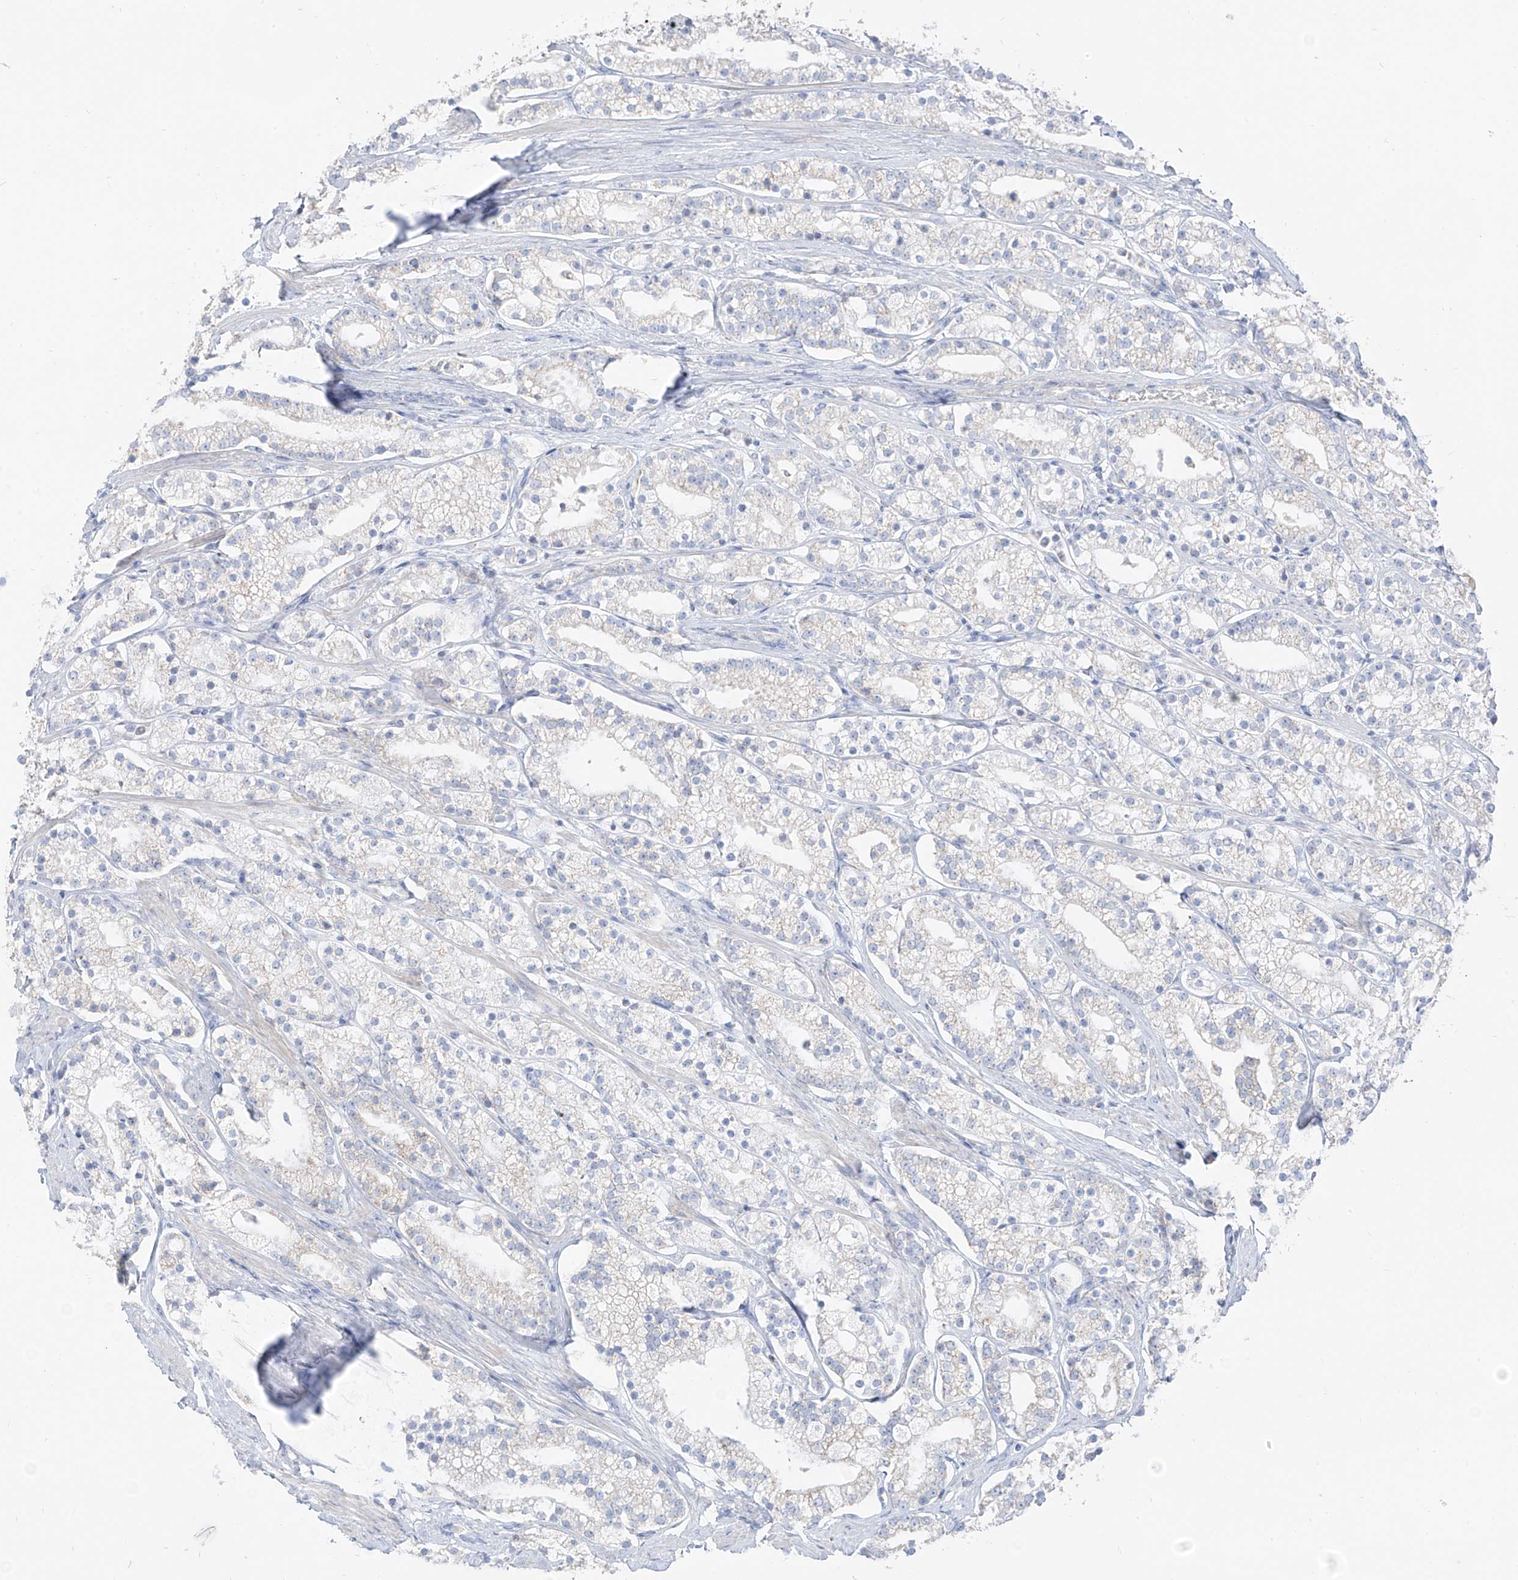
{"staining": {"intensity": "negative", "quantity": "none", "location": "none"}, "tissue": "prostate cancer", "cell_type": "Tumor cells", "image_type": "cancer", "snomed": [{"axis": "morphology", "description": "Adenocarcinoma, High grade"}, {"axis": "topography", "description": "Prostate"}], "caption": "High power microscopy photomicrograph of an immunohistochemistry micrograph of prostate cancer, revealing no significant positivity in tumor cells.", "gene": "ETHE1", "patient": {"sex": "male", "age": 69}}